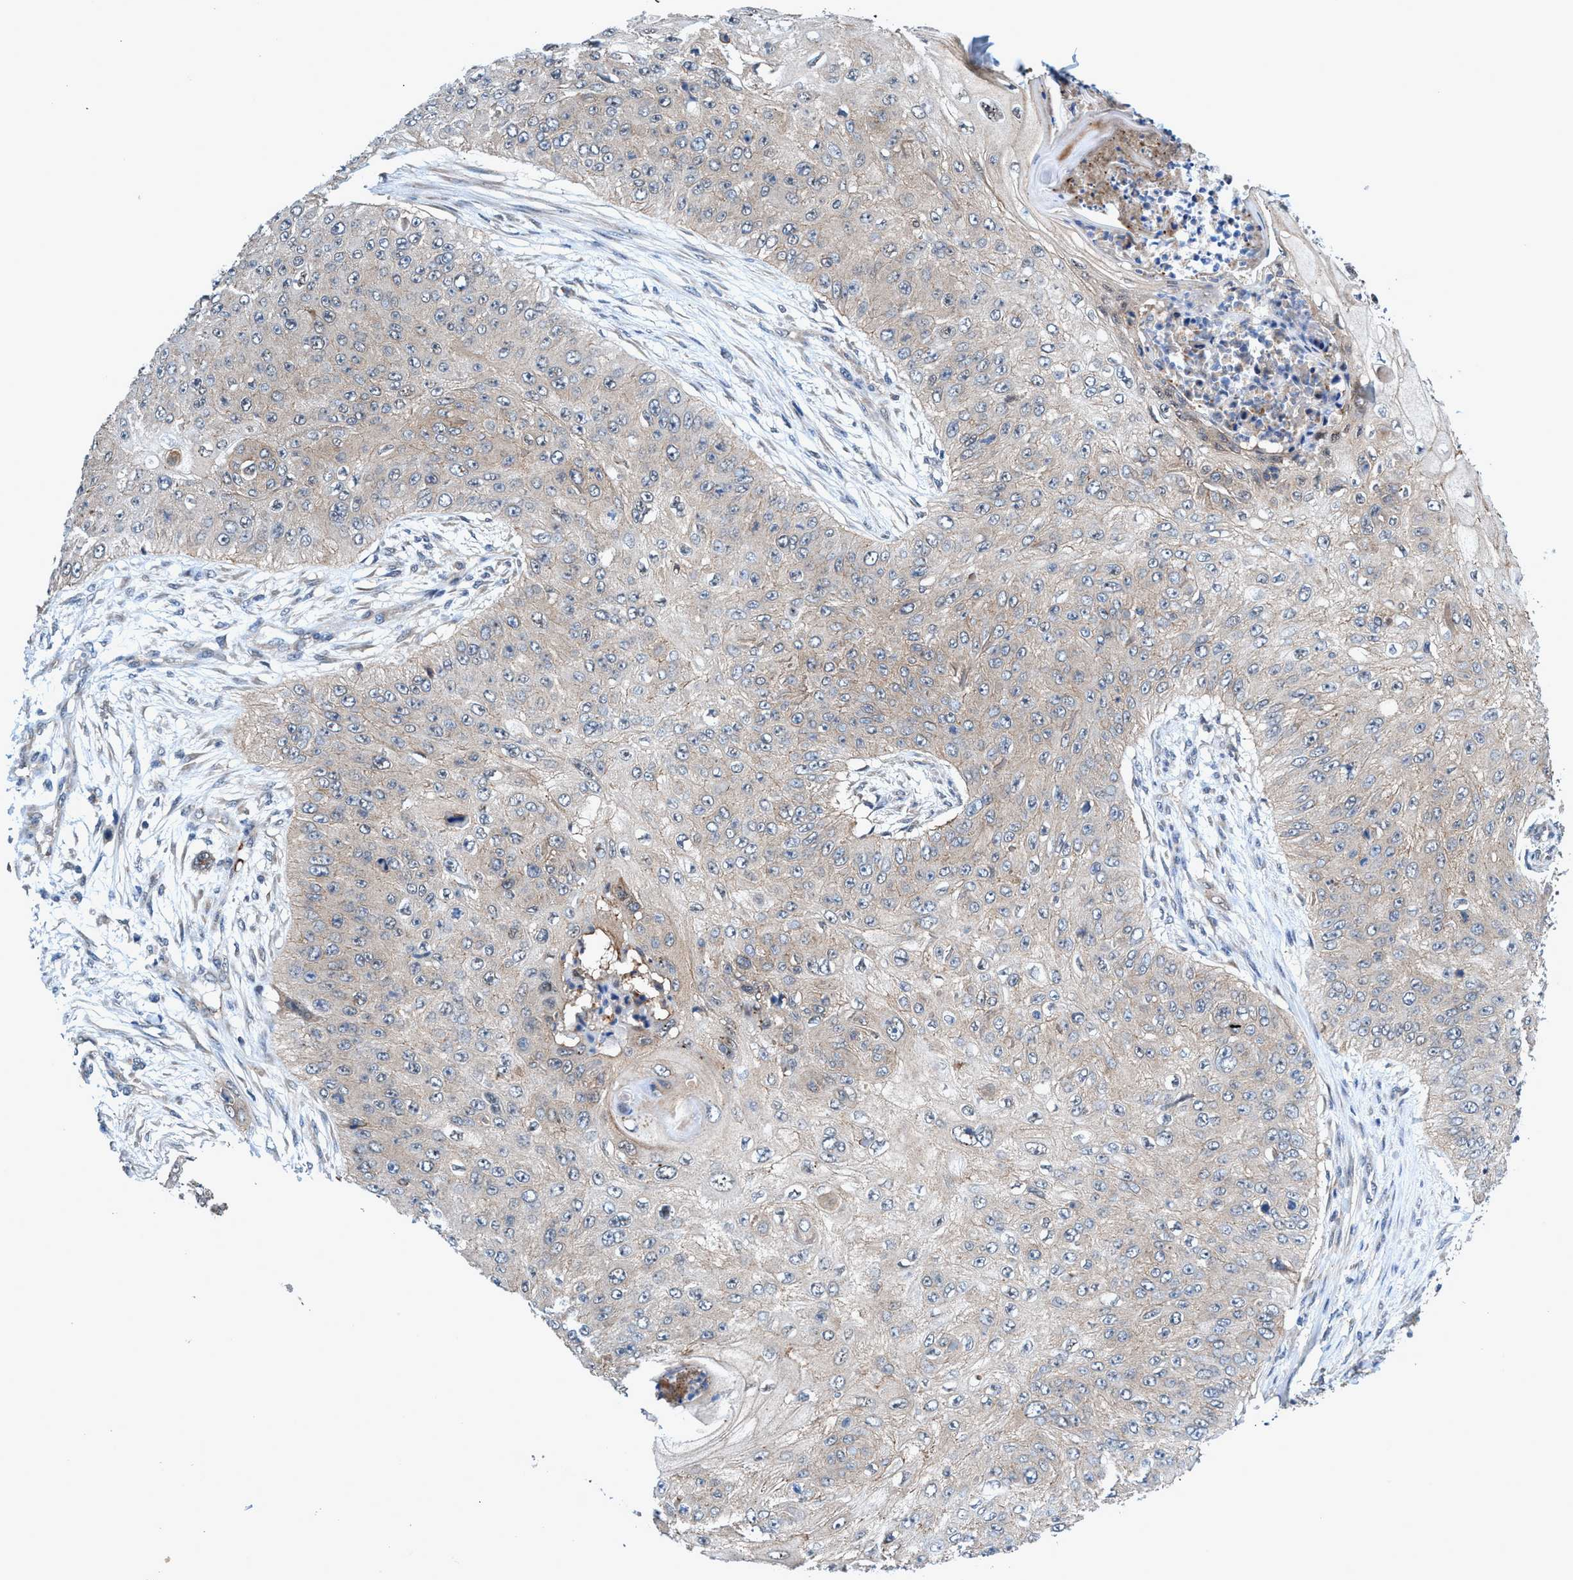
{"staining": {"intensity": "negative", "quantity": "none", "location": "none"}, "tissue": "skin cancer", "cell_type": "Tumor cells", "image_type": "cancer", "snomed": [{"axis": "morphology", "description": "Squamous cell carcinoma, NOS"}, {"axis": "topography", "description": "Skin"}], "caption": "Immunohistochemistry histopathology image of neoplastic tissue: human skin cancer stained with DAB exhibits no significant protein positivity in tumor cells.", "gene": "TRIM65", "patient": {"sex": "female", "age": 80}}